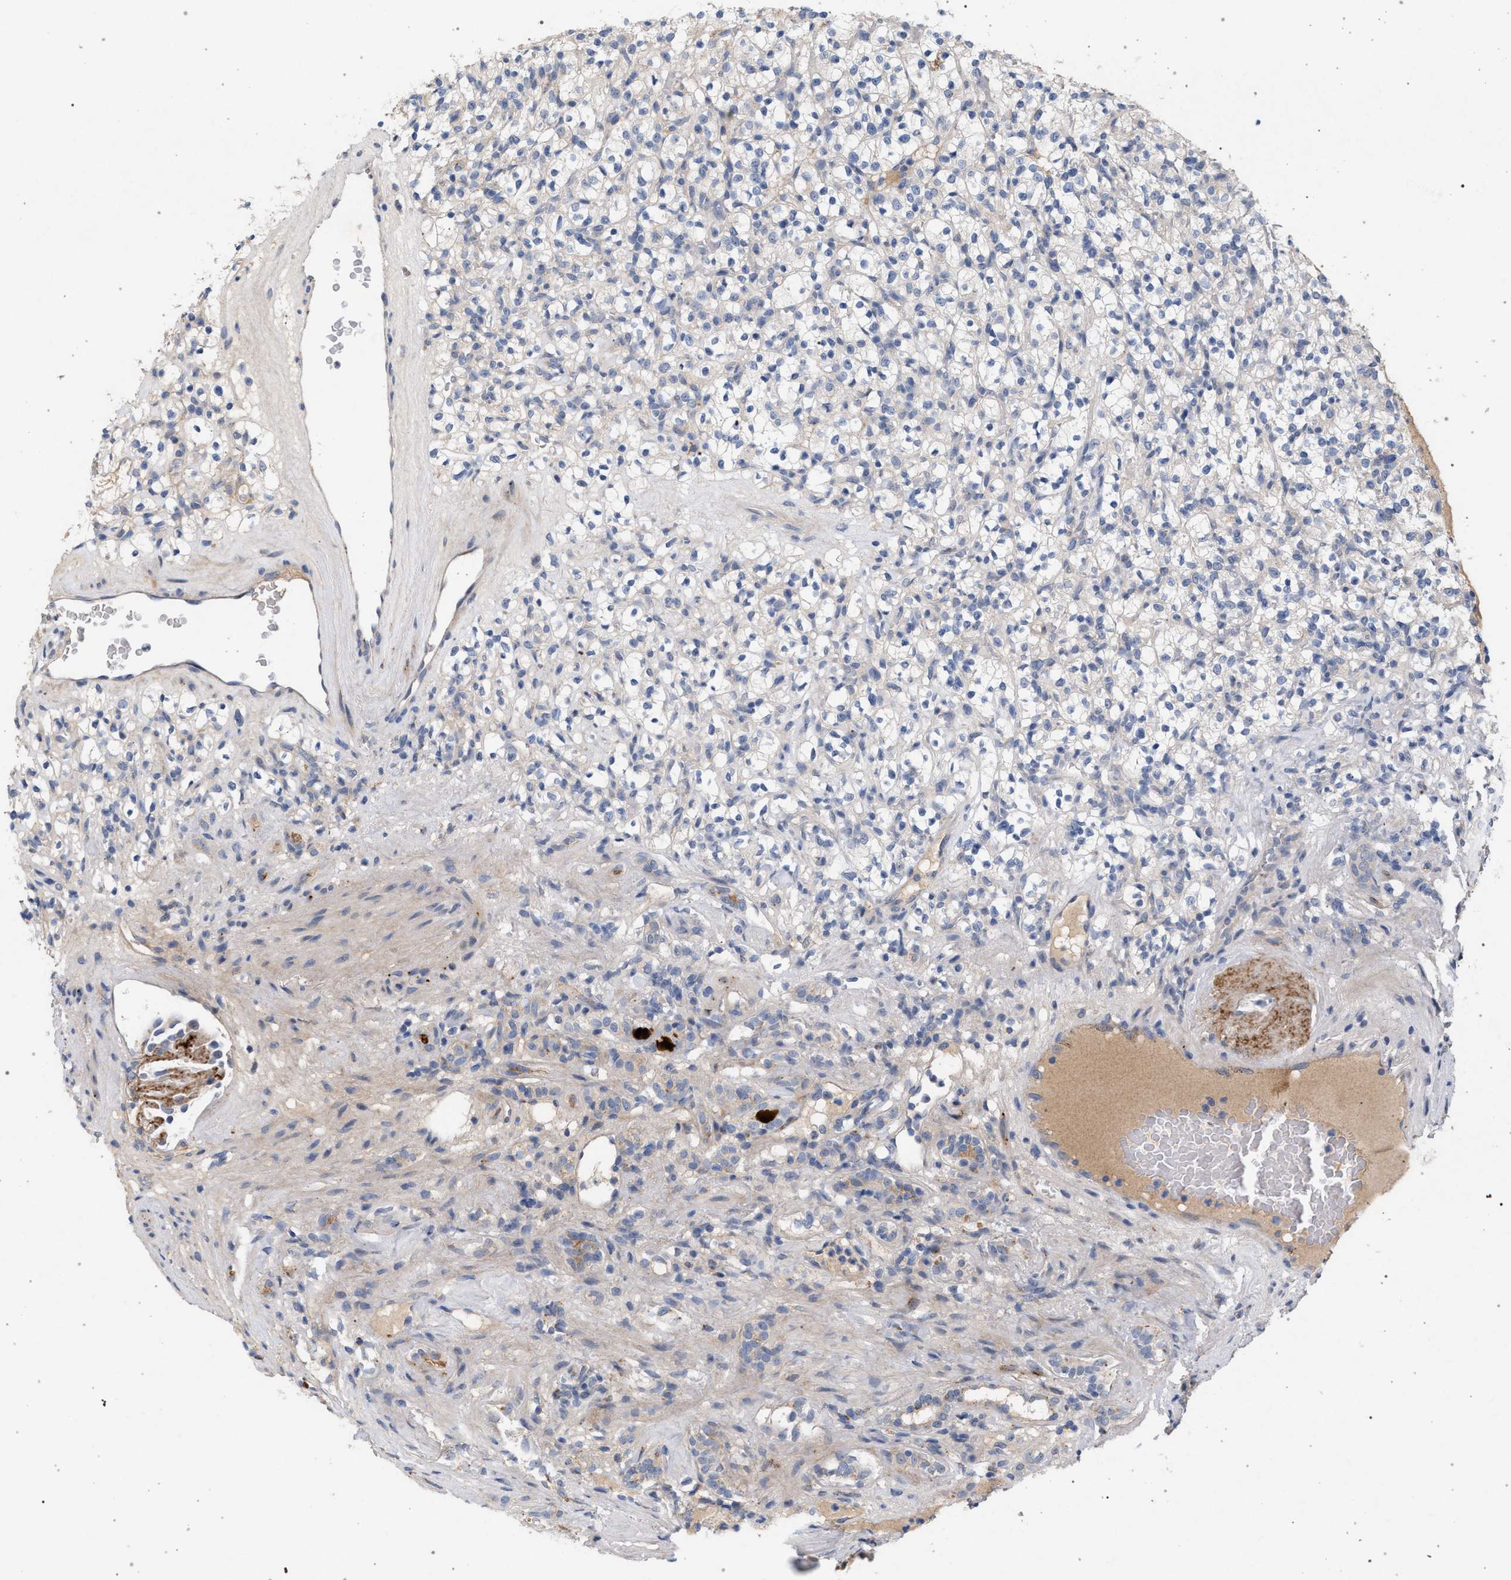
{"staining": {"intensity": "negative", "quantity": "none", "location": "none"}, "tissue": "renal cancer", "cell_type": "Tumor cells", "image_type": "cancer", "snomed": [{"axis": "morphology", "description": "Normal tissue, NOS"}, {"axis": "morphology", "description": "Adenocarcinoma, NOS"}, {"axis": "topography", "description": "Kidney"}], "caption": "The histopathology image exhibits no staining of tumor cells in renal cancer.", "gene": "MAMDC2", "patient": {"sex": "female", "age": 72}}